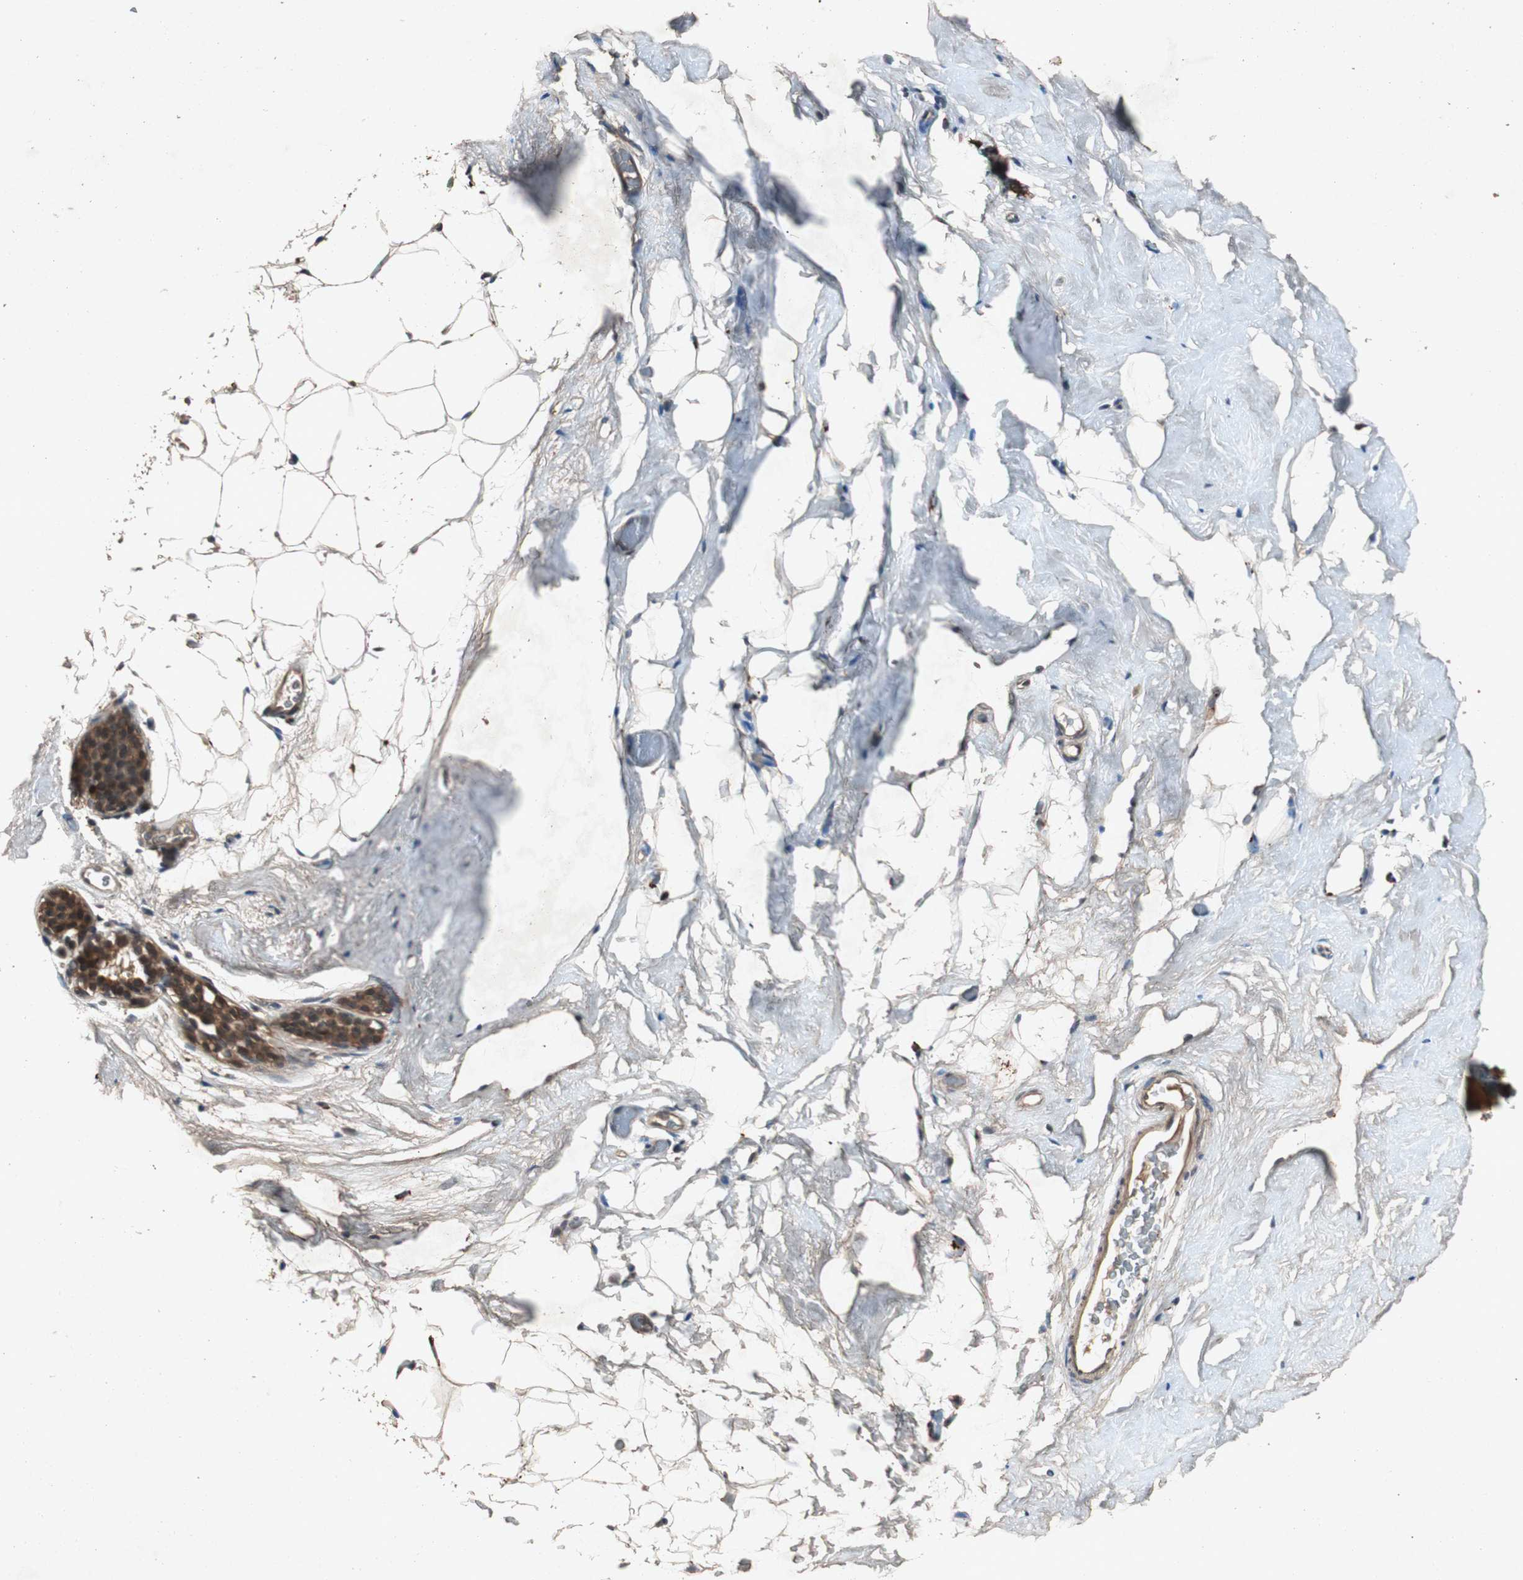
{"staining": {"intensity": "weak", "quantity": "25%-75%", "location": "cytoplasmic/membranous"}, "tissue": "breast", "cell_type": "Adipocytes", "image_type": "normal", "snomed": [{"axis": "morphology", "description": "Normal tissue, NOS"}, {"axis": "topography", "description": "Breast"}], "caption": "The photomicrograph shows staining of benign breast, revealing weak cytoplasmic/membranous protein expression (brown color) within adipocytes. (DAB (3,3'-diaminobenzidine) IHC, brown staining for protein, blue staining for nuclei).", "gene": "SLIT2", "patient": {"sex": "female", "age": 75}}